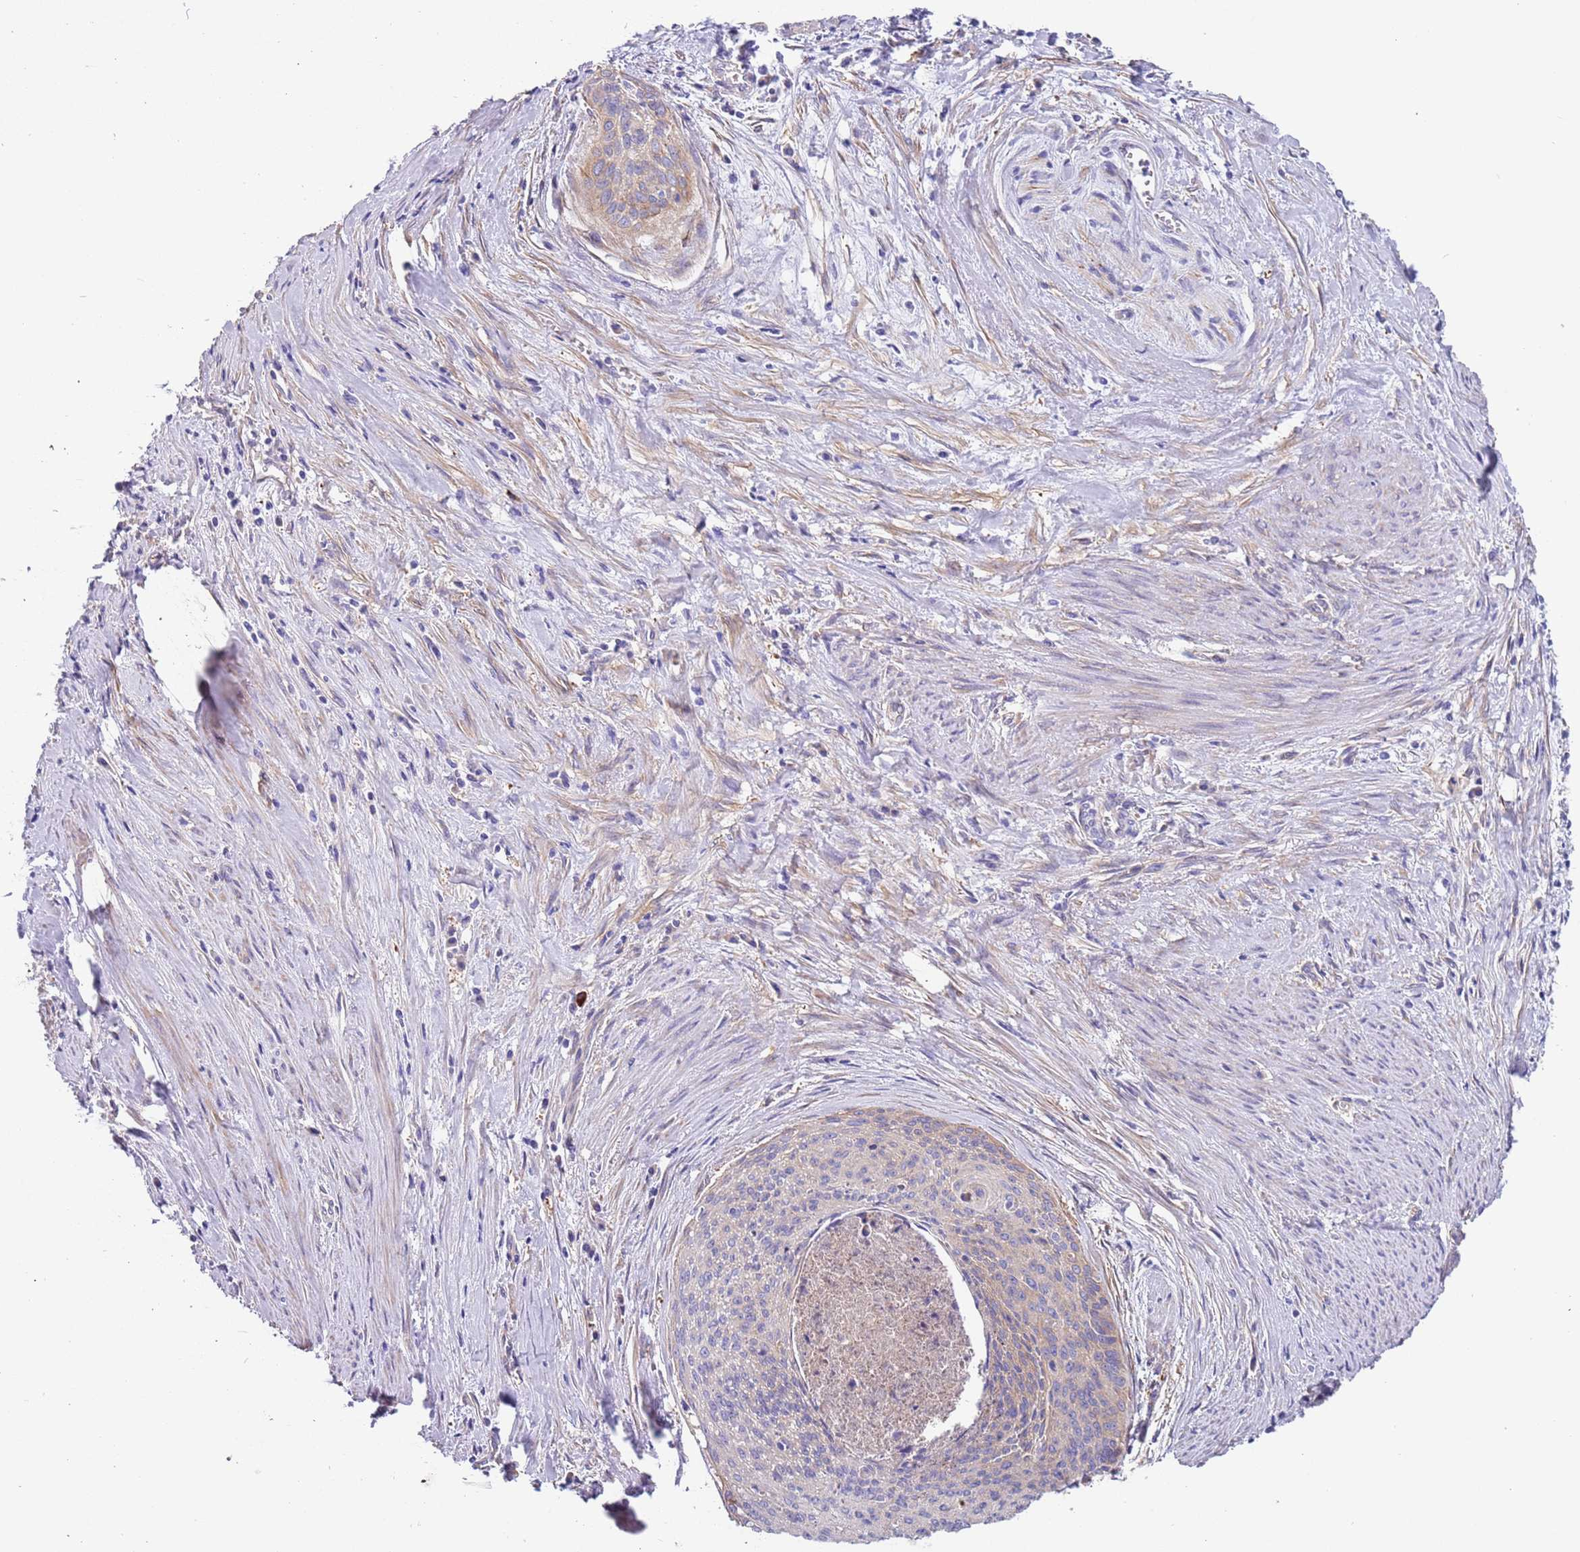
{"staining": {"intensity": "weak", "quantity": "<25%", "location": "cytoplasmic/membranous"}, "tissue": "cervical cancer", "cell_type": "Tumor cells", "image_type": "cancer", "snomed": [{"axis": "morphology", "description": "Squamous cell carcinoma, NOS"}, {"axis": "topography", "description": "Cervix"}], "caption": "The histopathology image shows no significant staining in tumor cells of squamous cell carcinoma (cervical).", "gene": "LAMB4", "patient": {"sex": "female", "age": 55}}